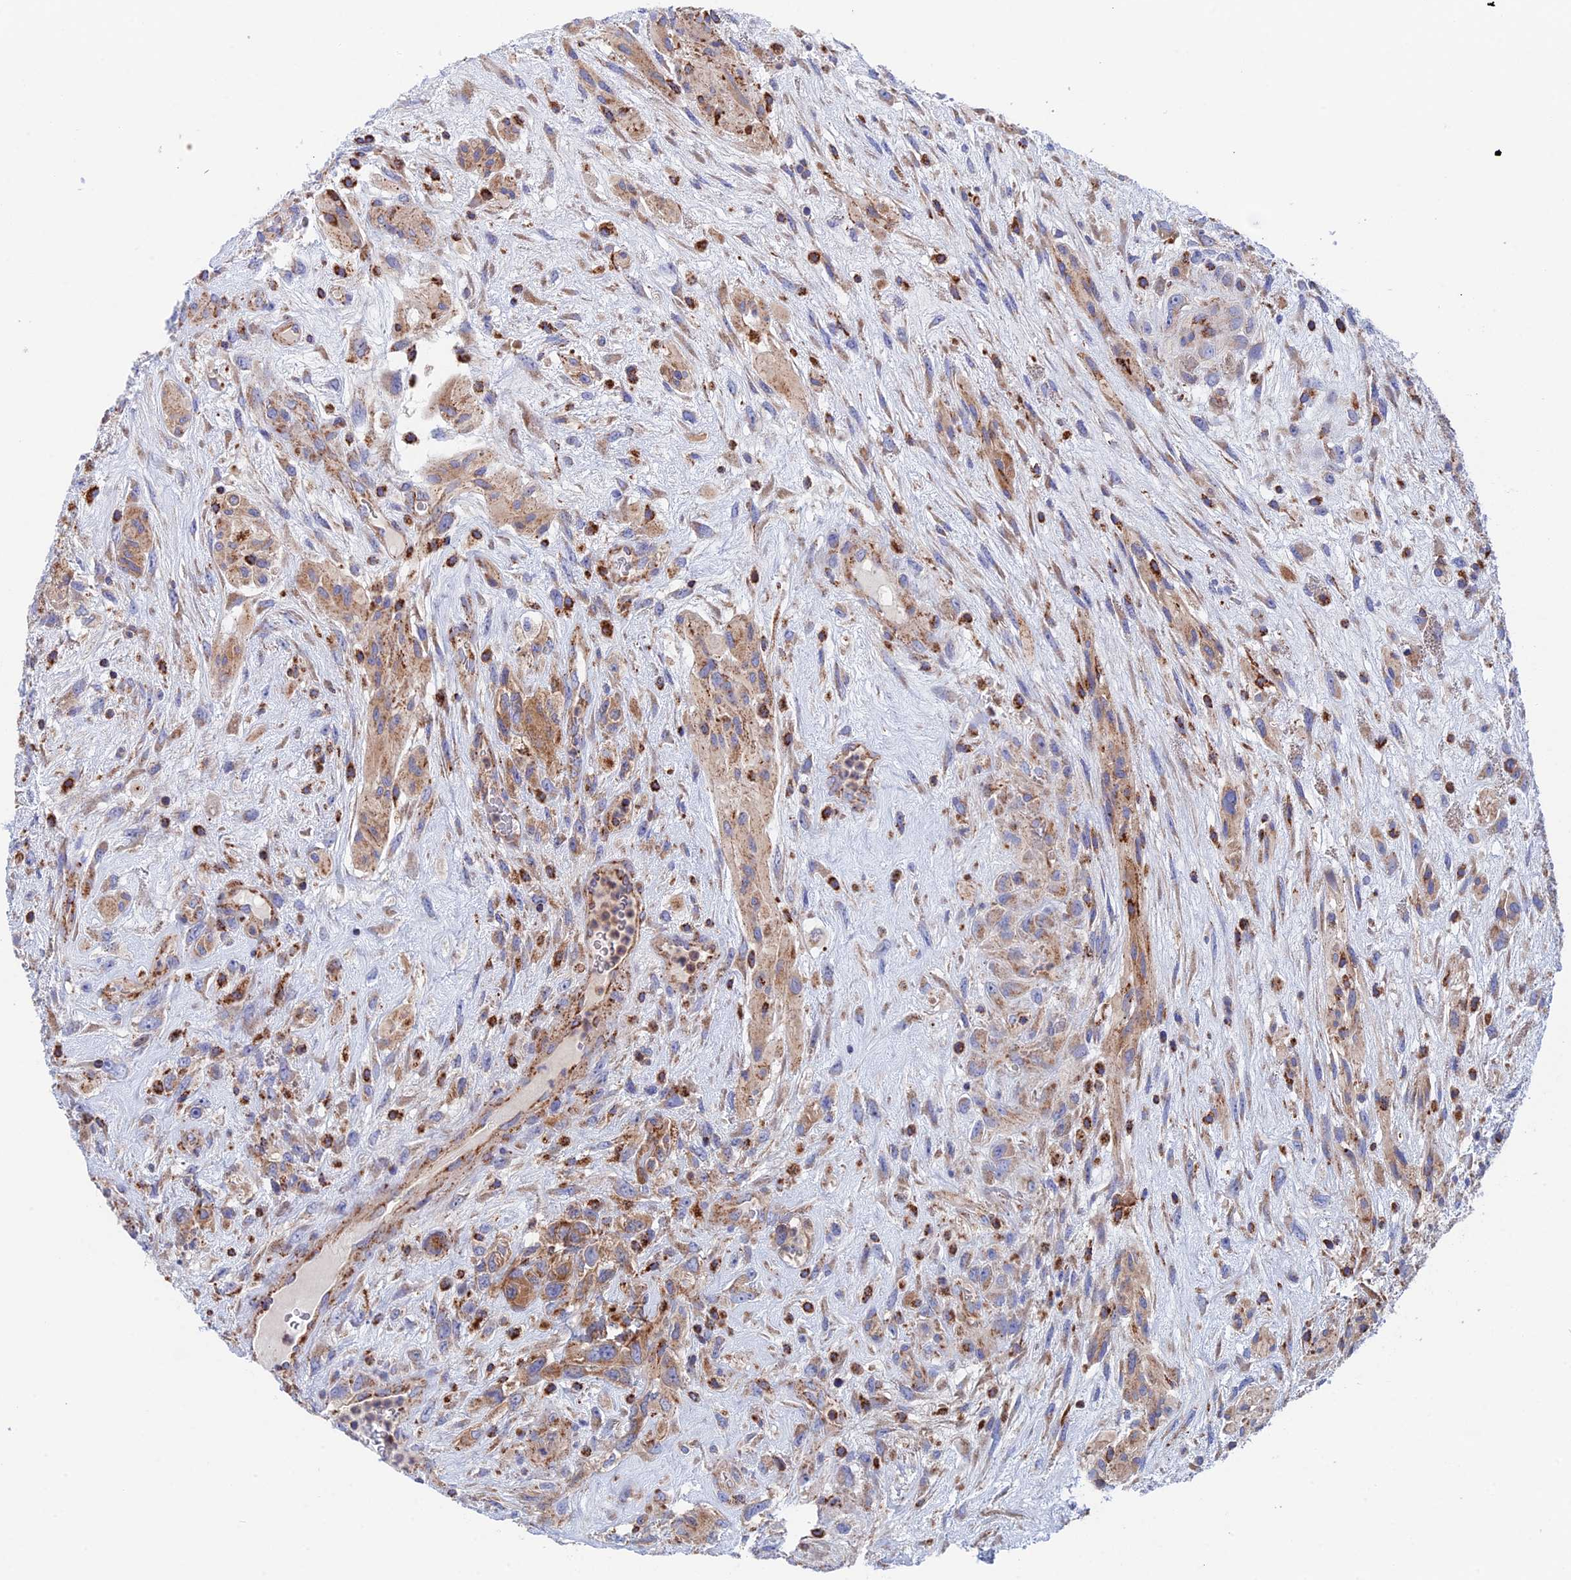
{"staining": {"intensity": "weak", "quantity": "25%-75%", "location": "cytoplasmic/membranous"}, "tissue": "glioma", "cell_type": "Tumor cells", "image_type": "cancer", "snomed": [{"axis": "morphology", "description": "Glioma, malignant, High grade"}, {"axis": "topography", "description": "Brain"}], "caption": "Immunohistochemistry of malignant glioma (high-grade) displays low levels of weak cytoplasmic/membranous staining in about 25%-75% of tumor cells.", "gene": "WDR83", "patient": {"sex": "male", "age": 61}}